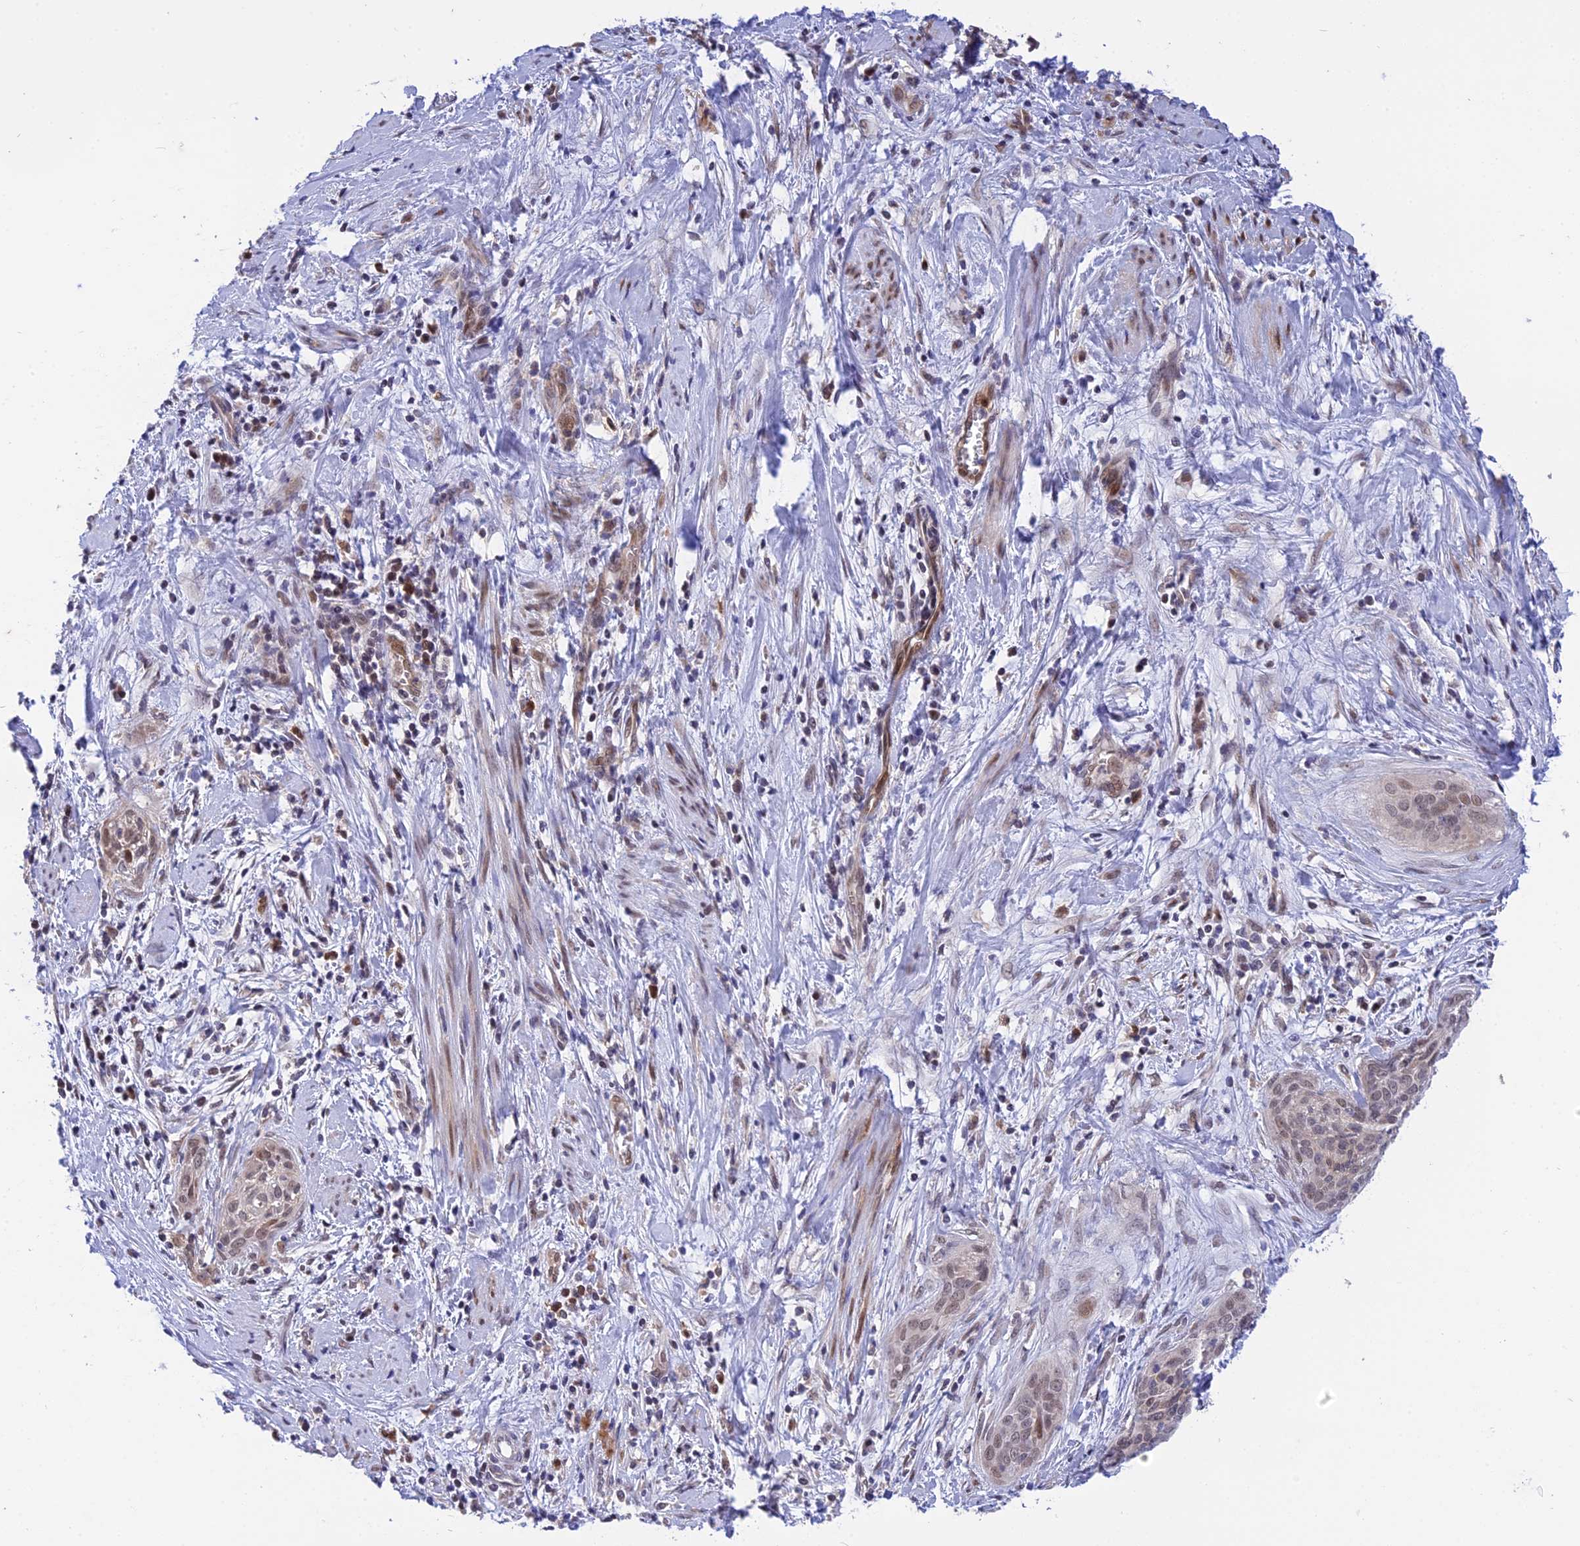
{"staining": {"intensity": "weak", "quantity": "<25%", "location": "nuclear"}, "tissue": "cervical cancer", "cell_type": "Tumor cells", "image_type": "cancer", "snomed": [{"axis": "morphology", "description": "Squamous cell carcinoma, NOS"}, {"axis": "topography", "description": "Cervix"}], "caption": "Immunohistochemistry (IHC) of cervical cancer shows no expression in tumor cells.", "gene": "KCTD14", "patient": {"sex": "female", "age": 55}}